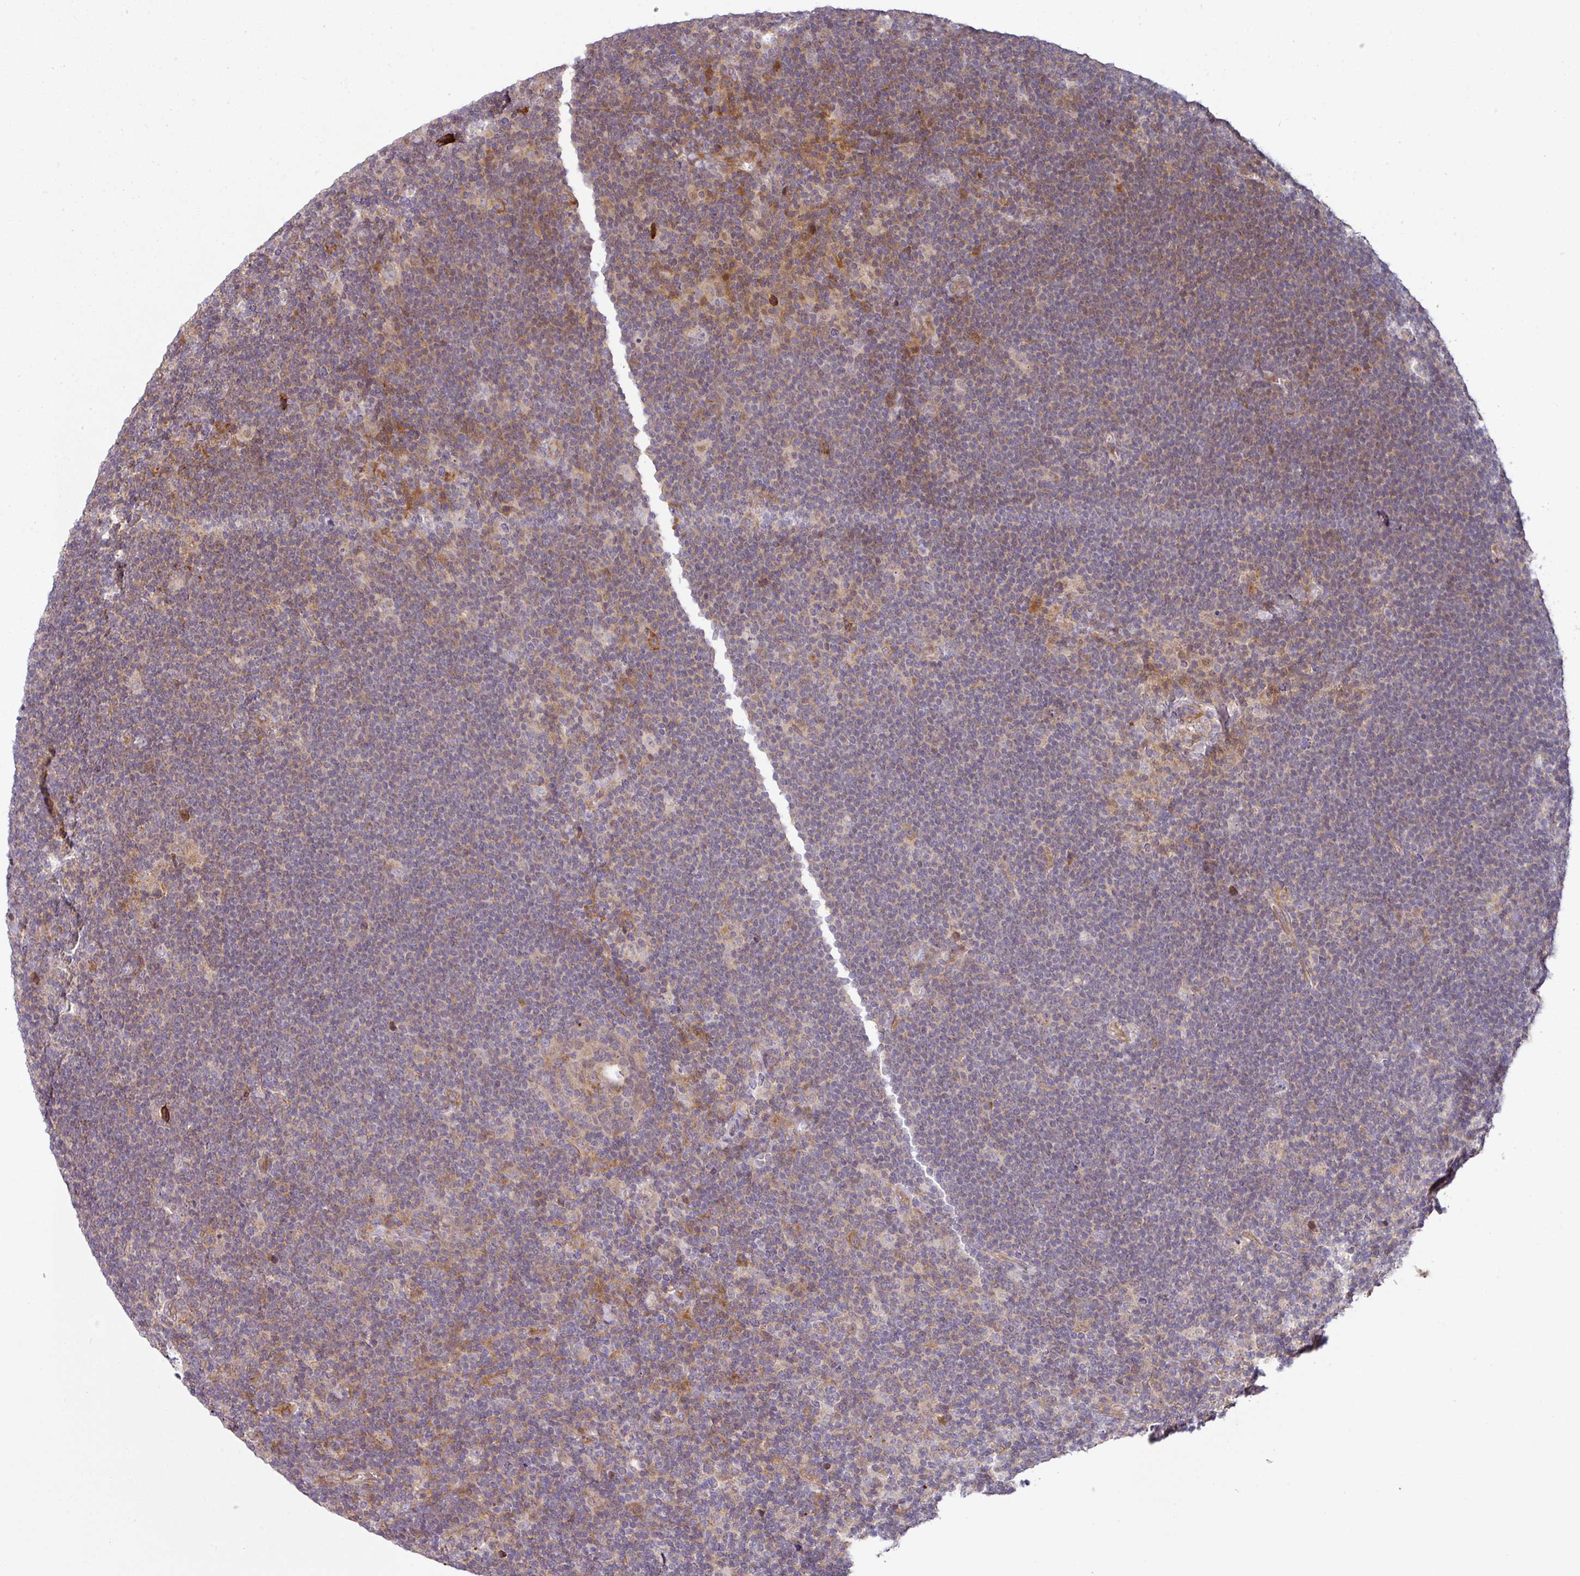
{"staining": {"intensity": "negative", "quantity": "none", "location": "none"}, "tissue": "lymphoma", "cell_type": "Tumor cells", "image_type": "cancer", "snomed": [{"axis": "morphology", "description": "Hodgkin's disease, NOS"}, {"axis": "topography", "description": "Lymph node"}], "caption": "Lymphoma was stained to show a protein in brown. There is no significant positivity in tumor cells.", "gene": "CASP2", "patient": {"sex": "female", "age": 57}}